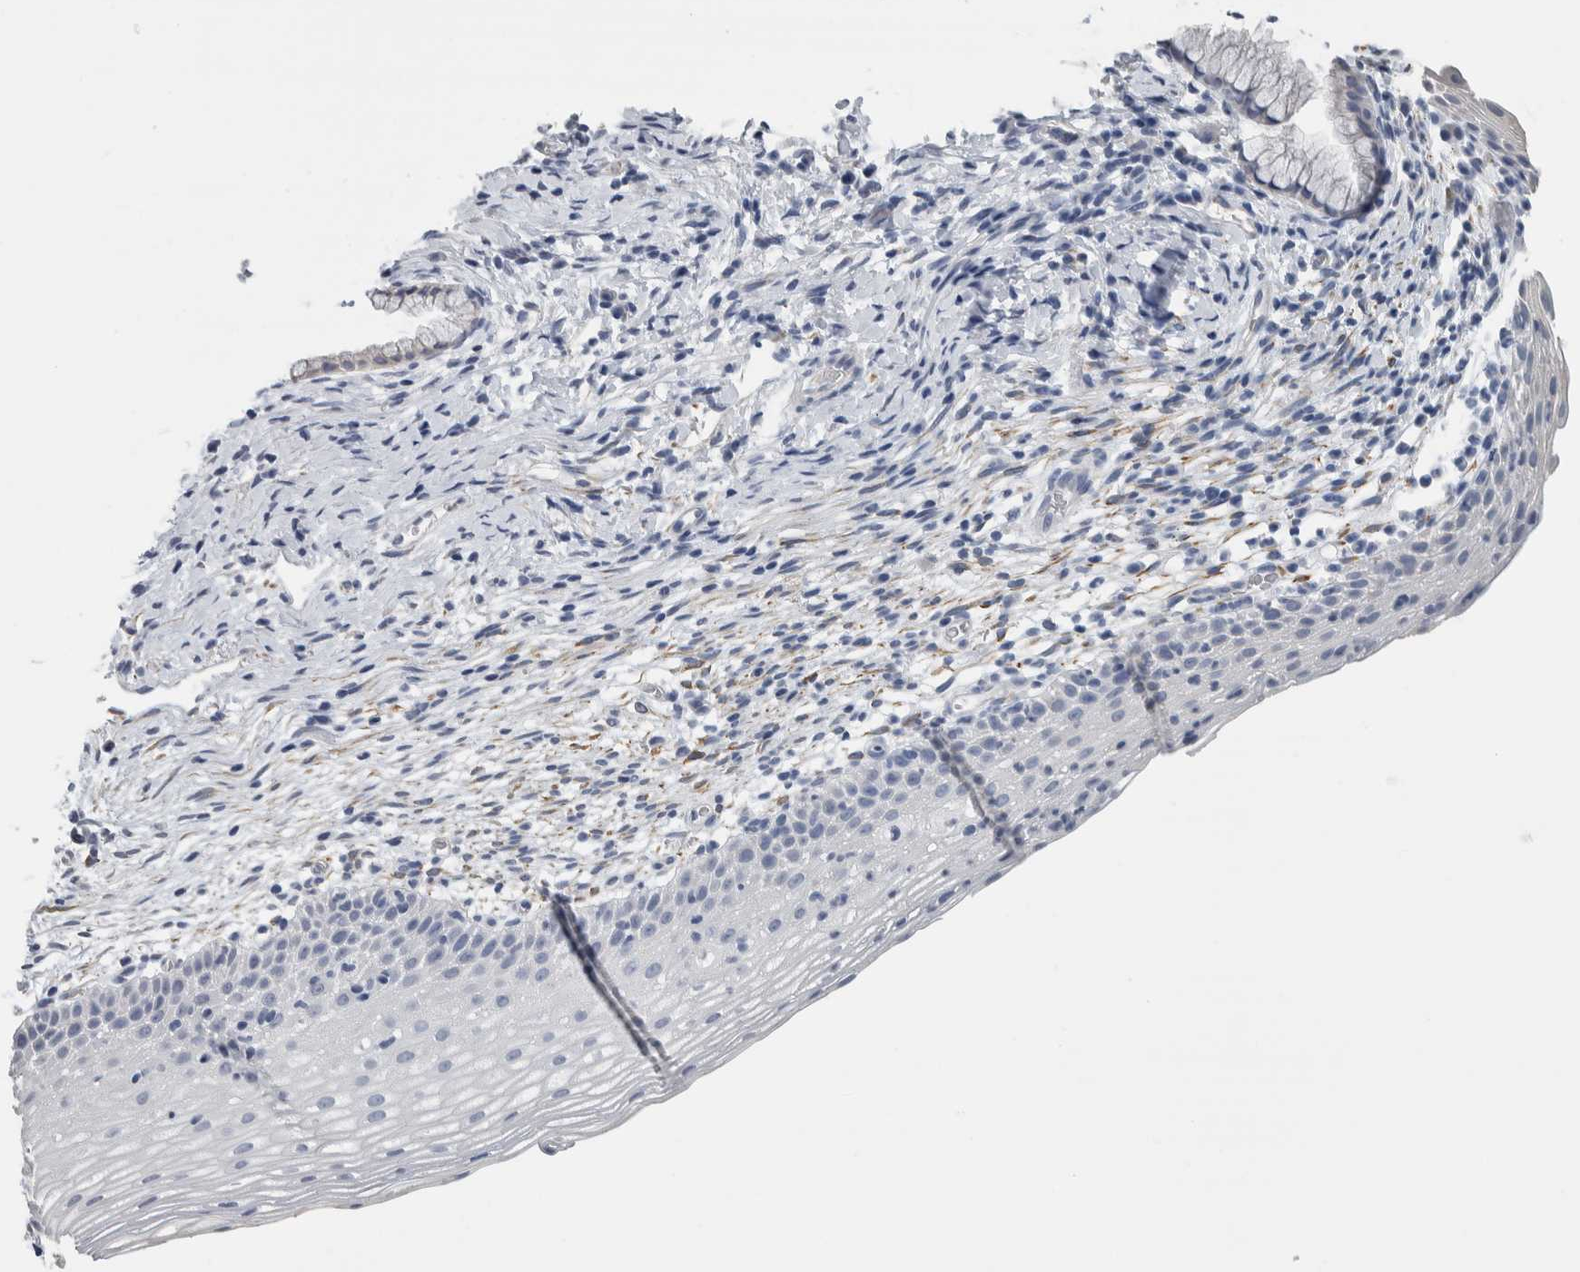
{"staining": {"intensity": "negative", "quantity": "none", "location": "none"}, "tissue": "cervix", "cell_type": "Glandular cells", "image_type": "normal", "snomed": [{"axis": "morphology", "description": "Normal tissue, NOS"}, {"axis": "topography", "description": "Cervix"}], "caption": "This is a histopathology image of immunohistochemistry staining of normal cervix, which shows no staining in glandular cells.", "gene": "NEFM", "patient": {"sex": "female", "age": 72}}